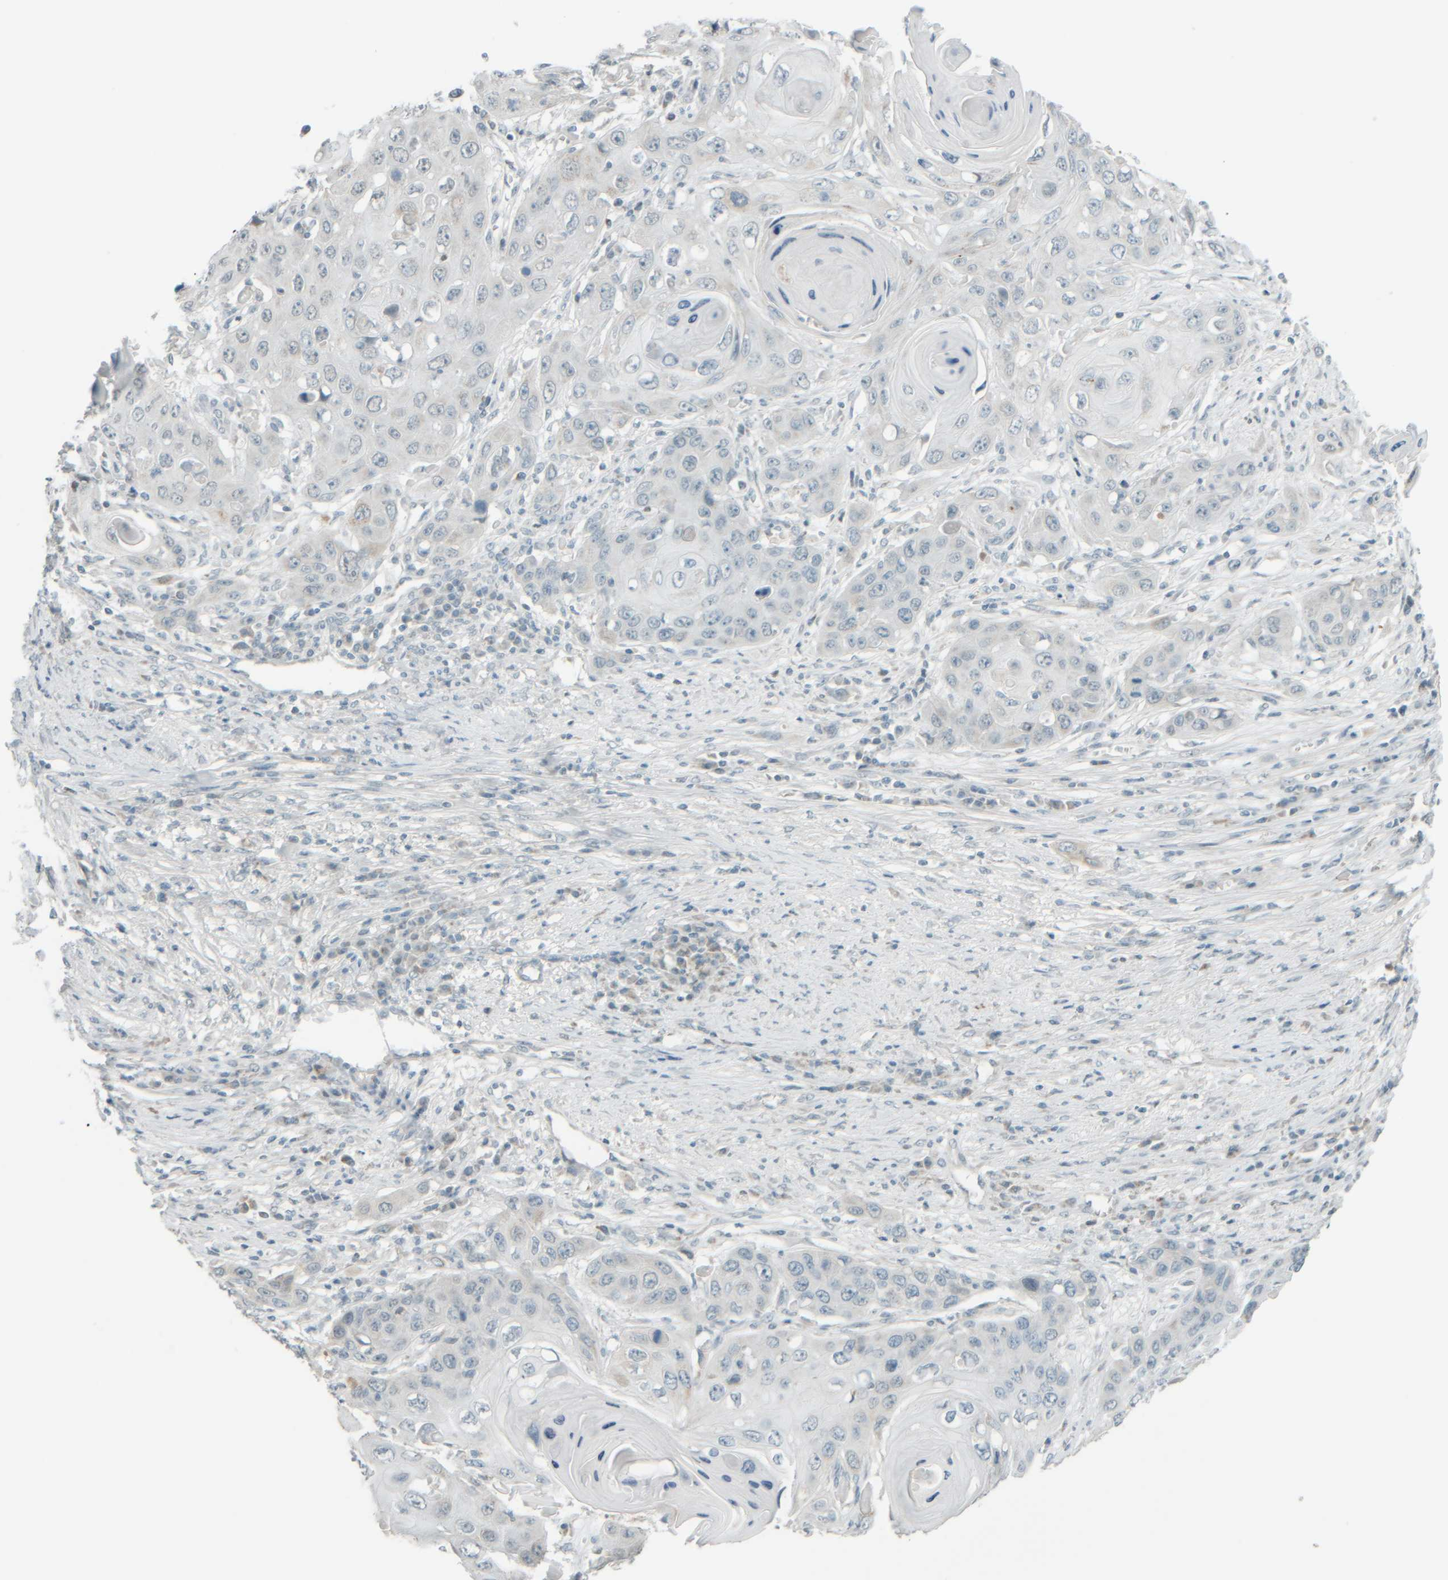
{"staining": {"intensity": "weak", "quantity": "<25%", "location": "cytoplasmic/membranous"}, "tissue": "skin cancer", "cell_type": "Tumor cells", "image_type": "cancer", "snomed": [{"axis": "morphology", "description": "Squamous cell carcinoma, NOS"}, {"axis": "topography", "description": "Skin"}], "caption": "Immunohistochemical staining of human skin squamous cell carcinoma reveals no significant expression in tumor cells.", "gene": "PTGES3L-AARSD1", "patient": {"sex": "male", "age": 55}}